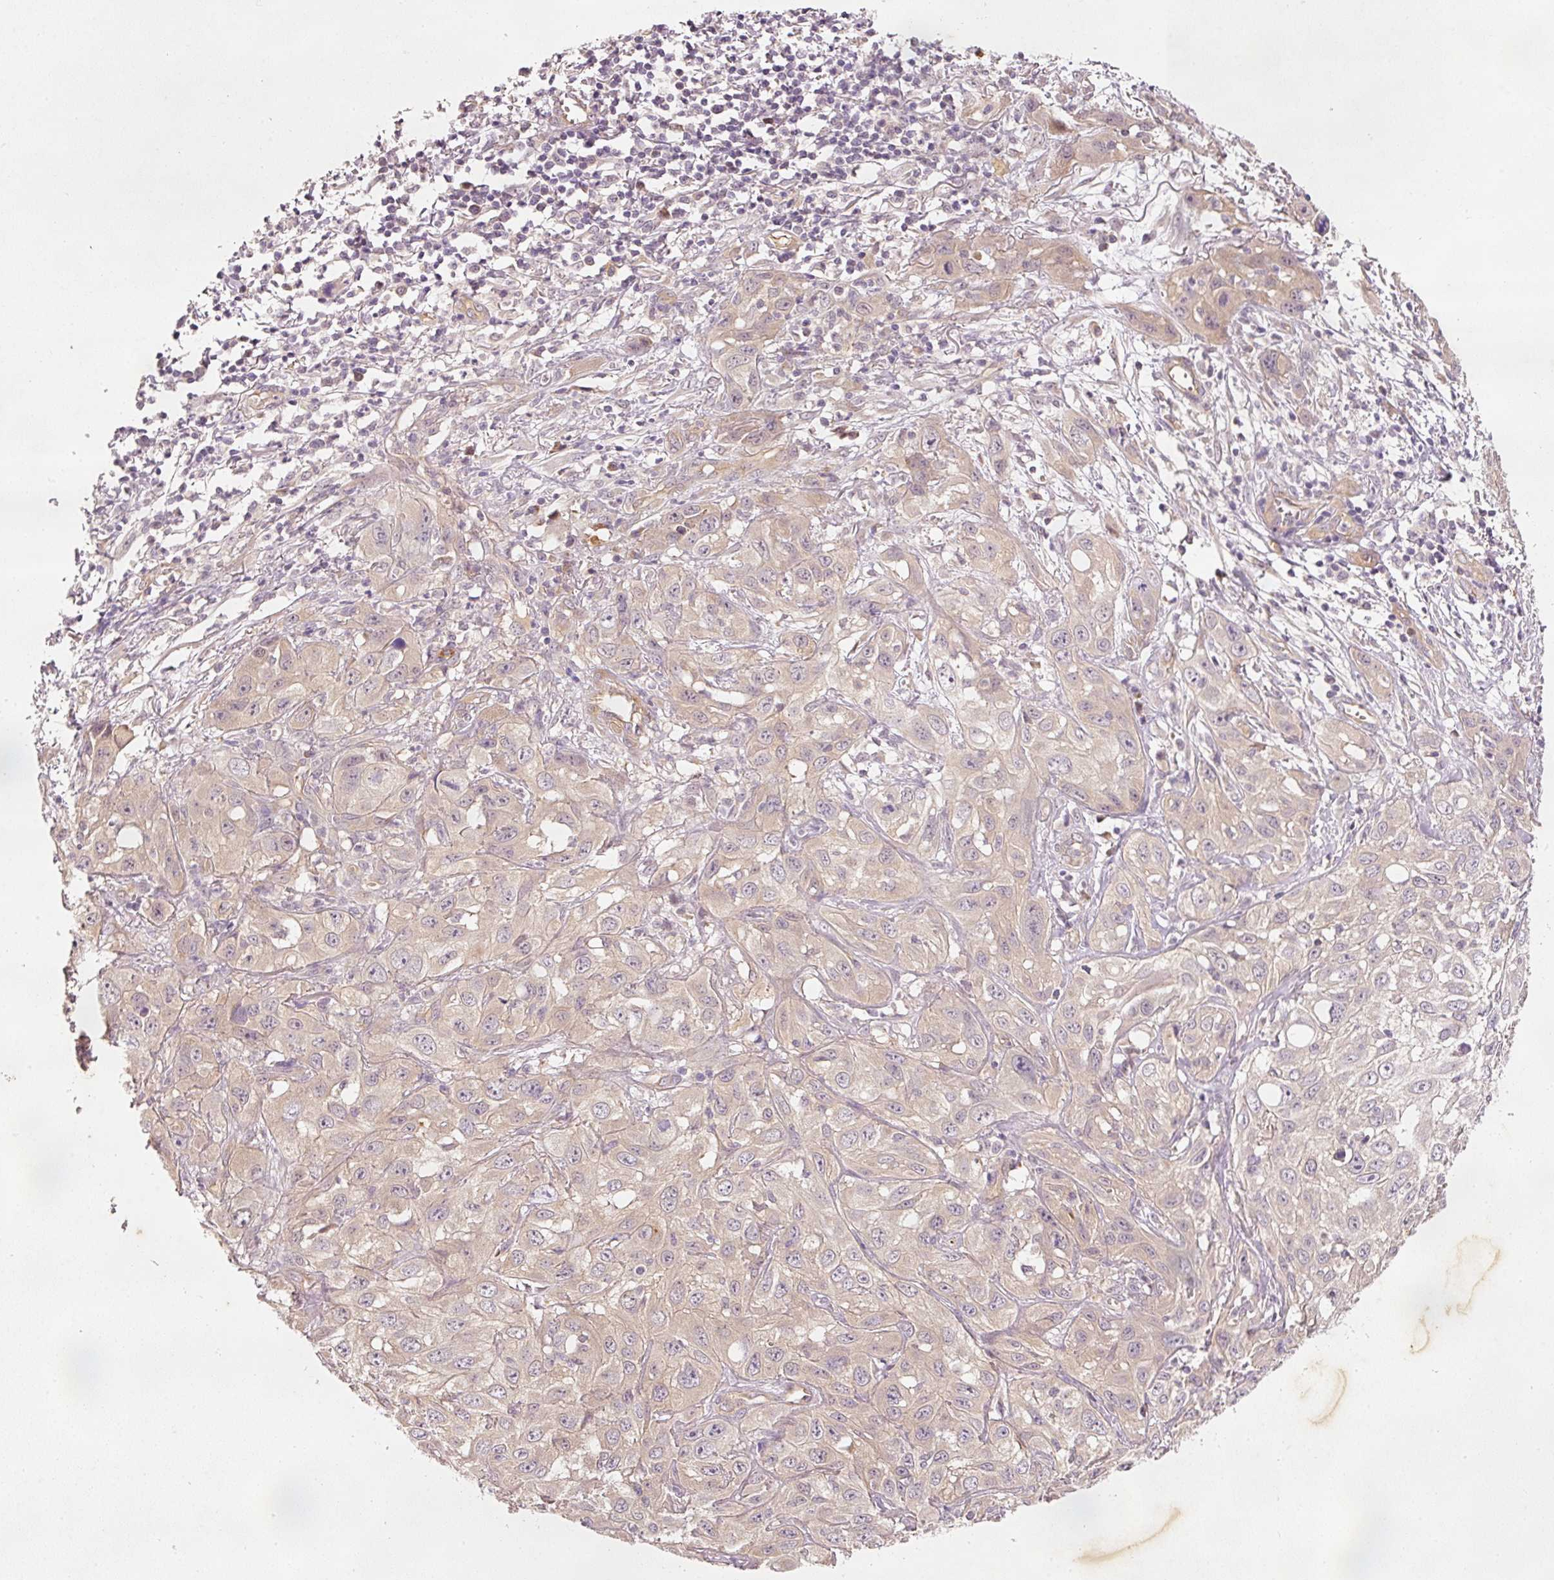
{"staining": {"intensity": "weak", "quantity": "<25%", "location": "cytoplasmic/membranous"}, "tissue": "skin cancer", "cell_type": "Tumor cells", "image_type": "cancer", "snomed": [{"axis": "morphology", "description": "Squamous cell carcinoma, NOS"}, {"axis": "topography", "description": "Skin"}, {"axis": "topography", "description": "Vulva"}], "caption": "This is an immunohistochemistry histopathology image of human skin cancer. There is no positivity in tumor cells.", "gene": "RGL2", "patient": {"sex": "female", "age": 71}}